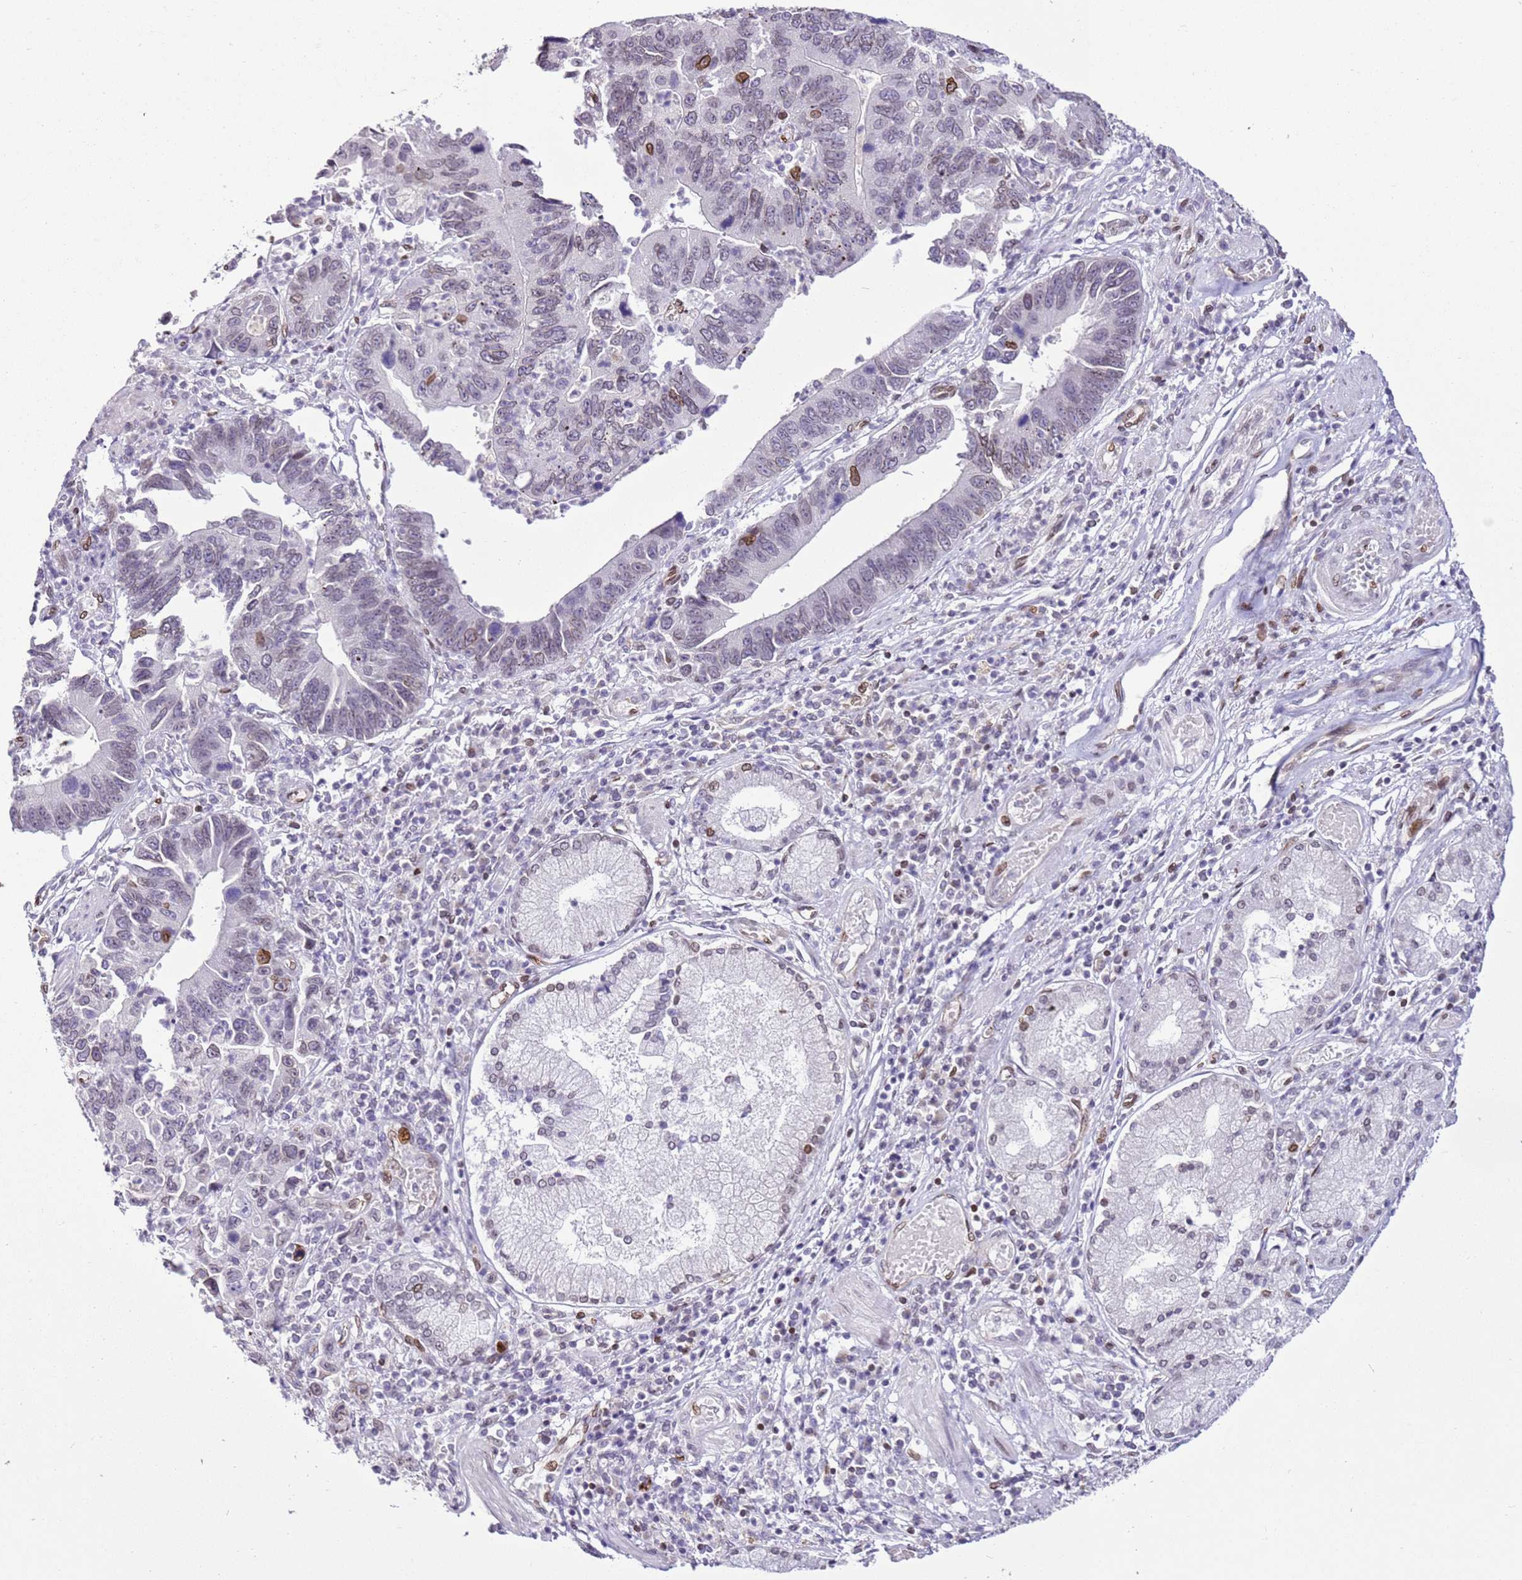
{"staining": {"intensity": "moderate", "quantity": "<25%", "location": "cytoplasmic/membranous,nuclear"}, "tissue": "stomach cancer", "cell_type": "Tumor cells", "image_type": "cancer", "snomed": [{"axis": "morphology", "description": "Adenocarcinoma, NOS"}, {"axis": "topography", "description": "Stomach"}], "caption": "High-power microscopy captured an IHC image of adenocarcinoma (stomach), revealing moderate cytoplasmic/membranous and nuclear positivity in about <25% of tumor cells.", "gene": "POU6F1", "patient": {"sex": "male", "age": 59}}